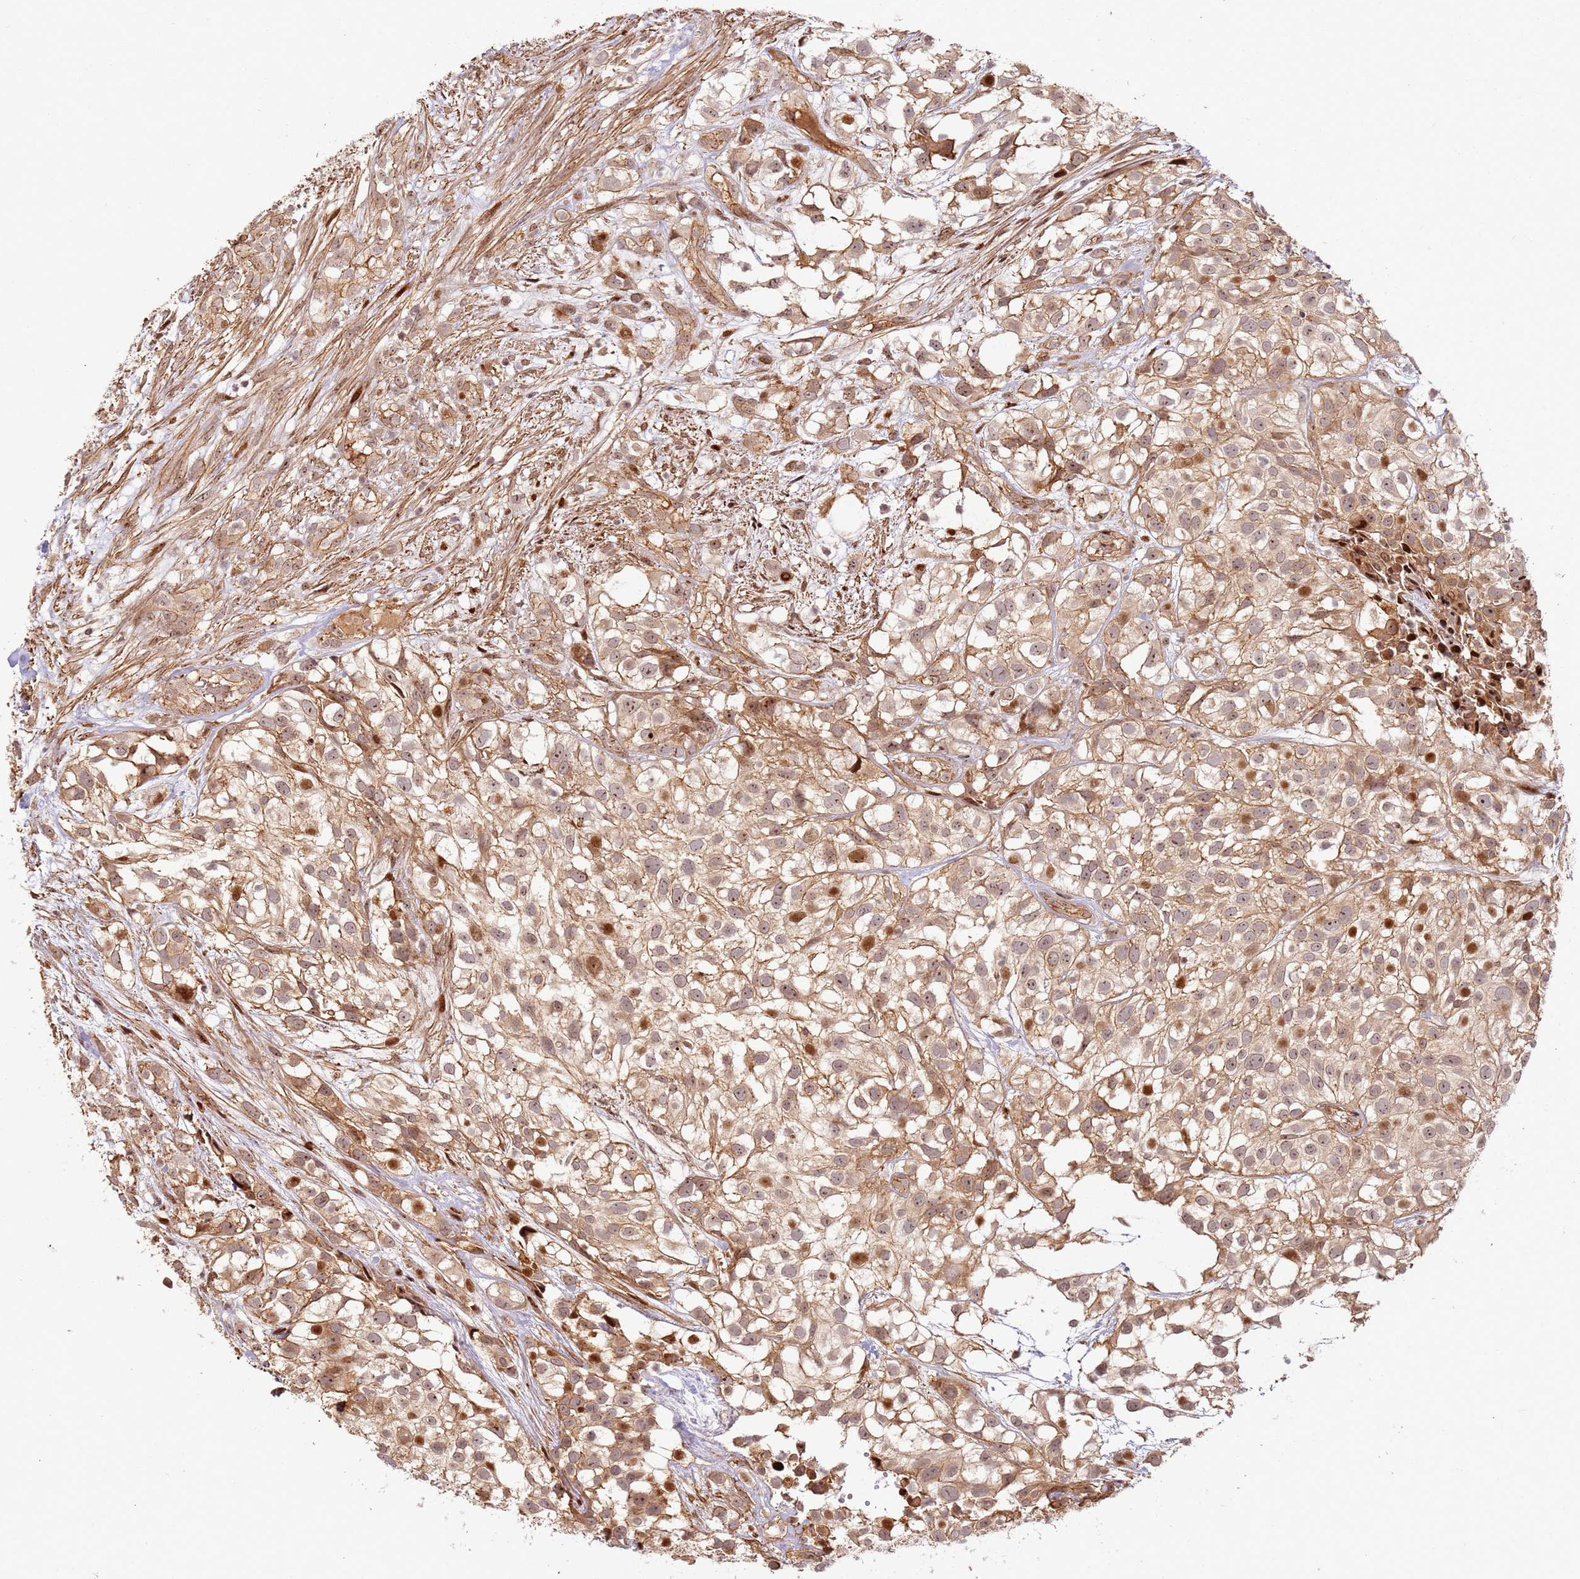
{"staining": {"intensity": "moderate", "quantity": ">75%", "location": "cytoplasmic/membranous,nuclear"}, "tissue": "urothelial cancer", "cell_type": "Tumor cells", "image_type": "cancer", "snomed": [{"axis": "morphology", "description": "Urothelial carcinoma, High grade"}, {"axis": "topography", "description": "Urinary bladder"}], "caption": "An immunohistochemistry (IHC) photomicrograph of tumor tissue is shown. Protein staining in brown shows moderate cytoplasmic/membranous and nuclear positivity in urothelial cancer within tumor cells.", "gene": "TMEM233", "patient": {"sex": "male", "age": 56}}